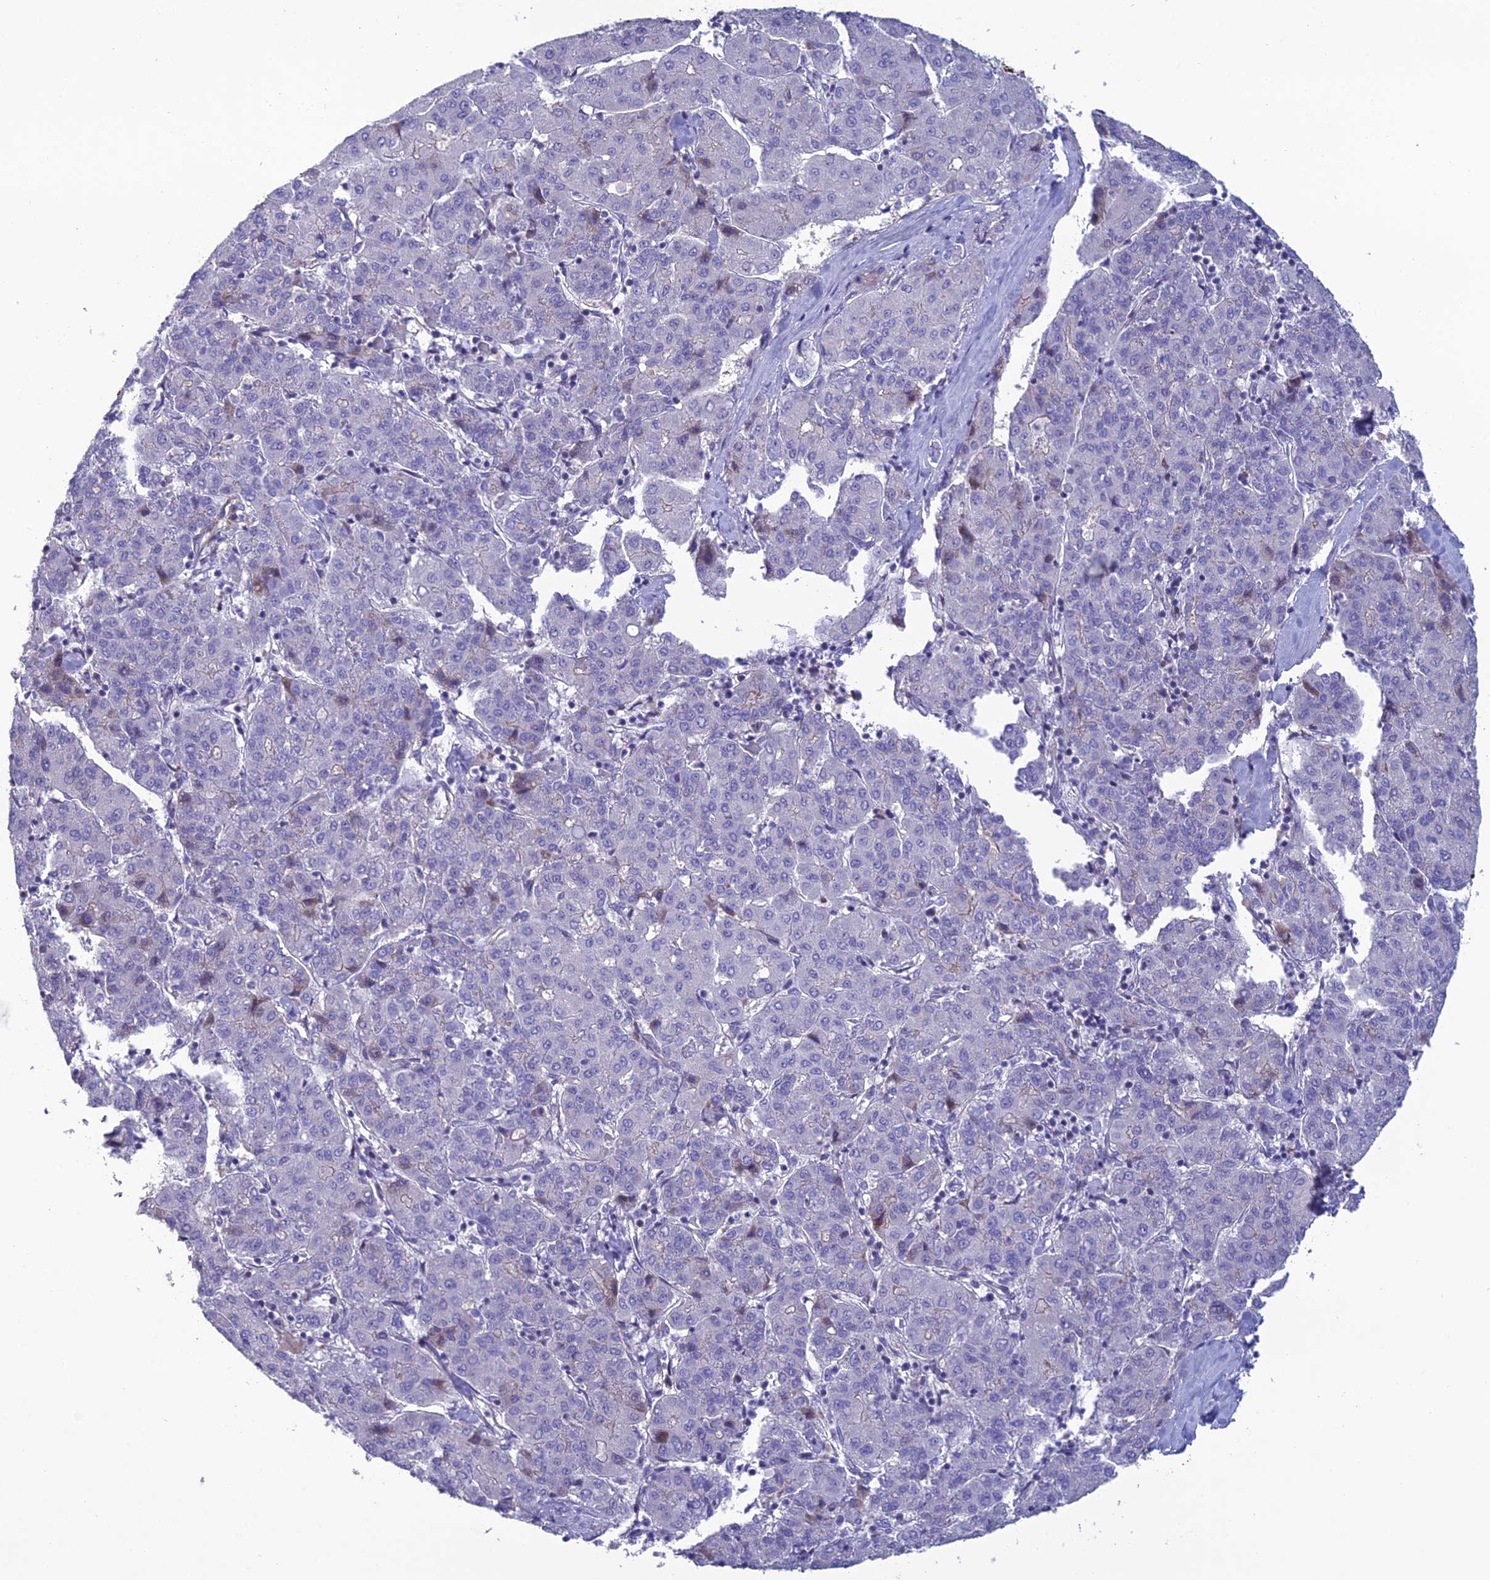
{"staining": {"intensity": "moderate", "quantity": "<25%", "location": "cytoplasmic/membranous"}, "tissue": "liver cancer", "cell_type": "Tumor cells", "image_type": "cancer", "snomed": [{"axis": "morphology", "description": "Carcinoma, Hepatocellular, NOS"}, {"axis": "topography", "description": "Liver"}], "caption": "Liver hepatocellular carcinoma stained for a protein (brown) exhibits moderate cytoplasmic/membranous positive expression in approximately <25% of tumor cells.", "gene": "OR56B1", "patient": {"sex": "male", "age": 65}}